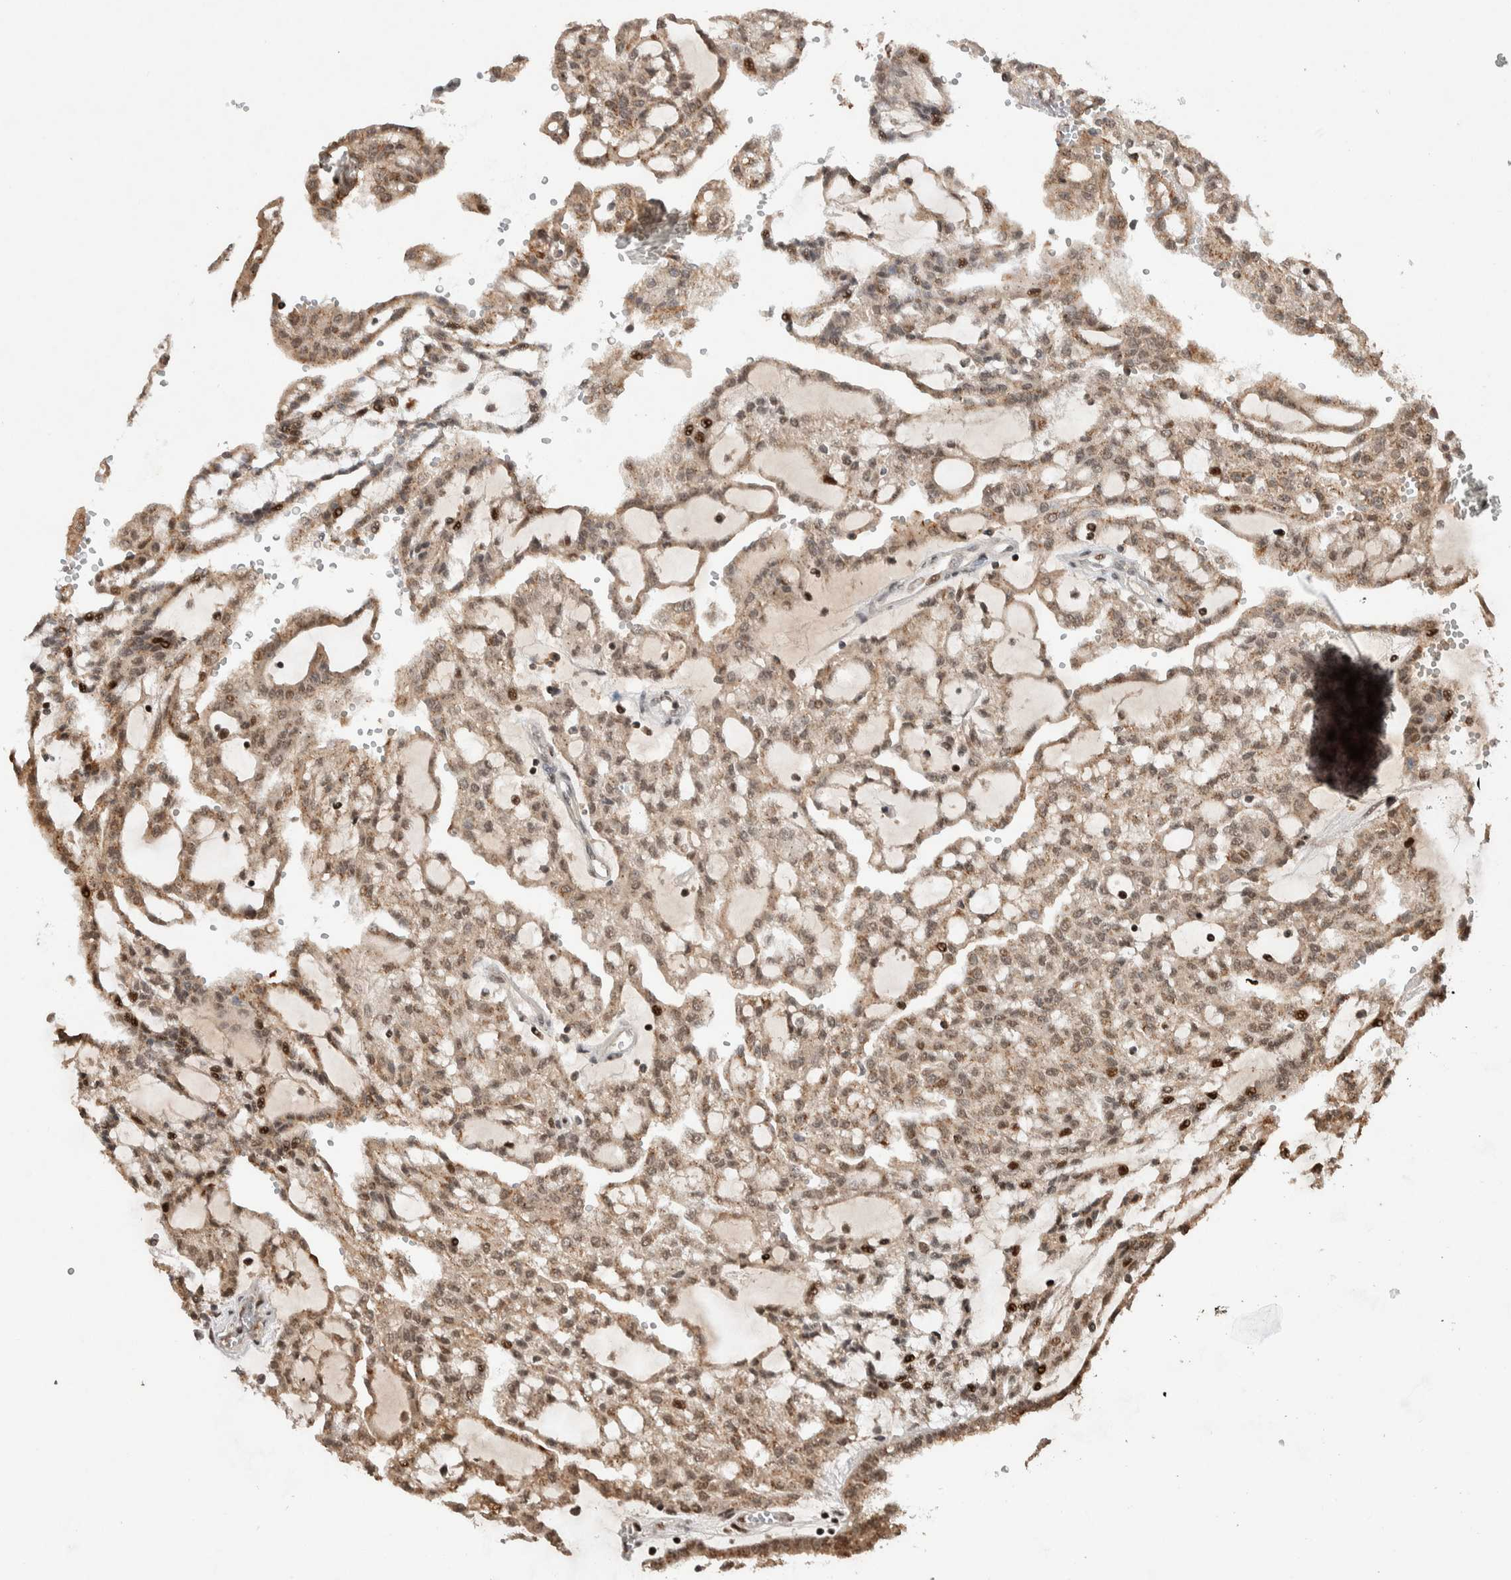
{"staining": {"intensity": "weak", "quantity": ">75%", "location": "cytoplasmic/membranous,nuclear"}, "tissue": "renal cancer", "cell_type": "Tumor cells", "image_type": "cancer", "snomed": [{"axis": "morphology", "description": "Adenocarcinoma, NOS"}, {"axis": "topography", "description": "Kidney"}], "caption": "Weak cytoplasmic/membranous and nuclear protein staining is present in approximately >75% of tumor cells in renal cancer.", "gene": "ZNF521", "patient": {"sex": "male", "age": 63}}